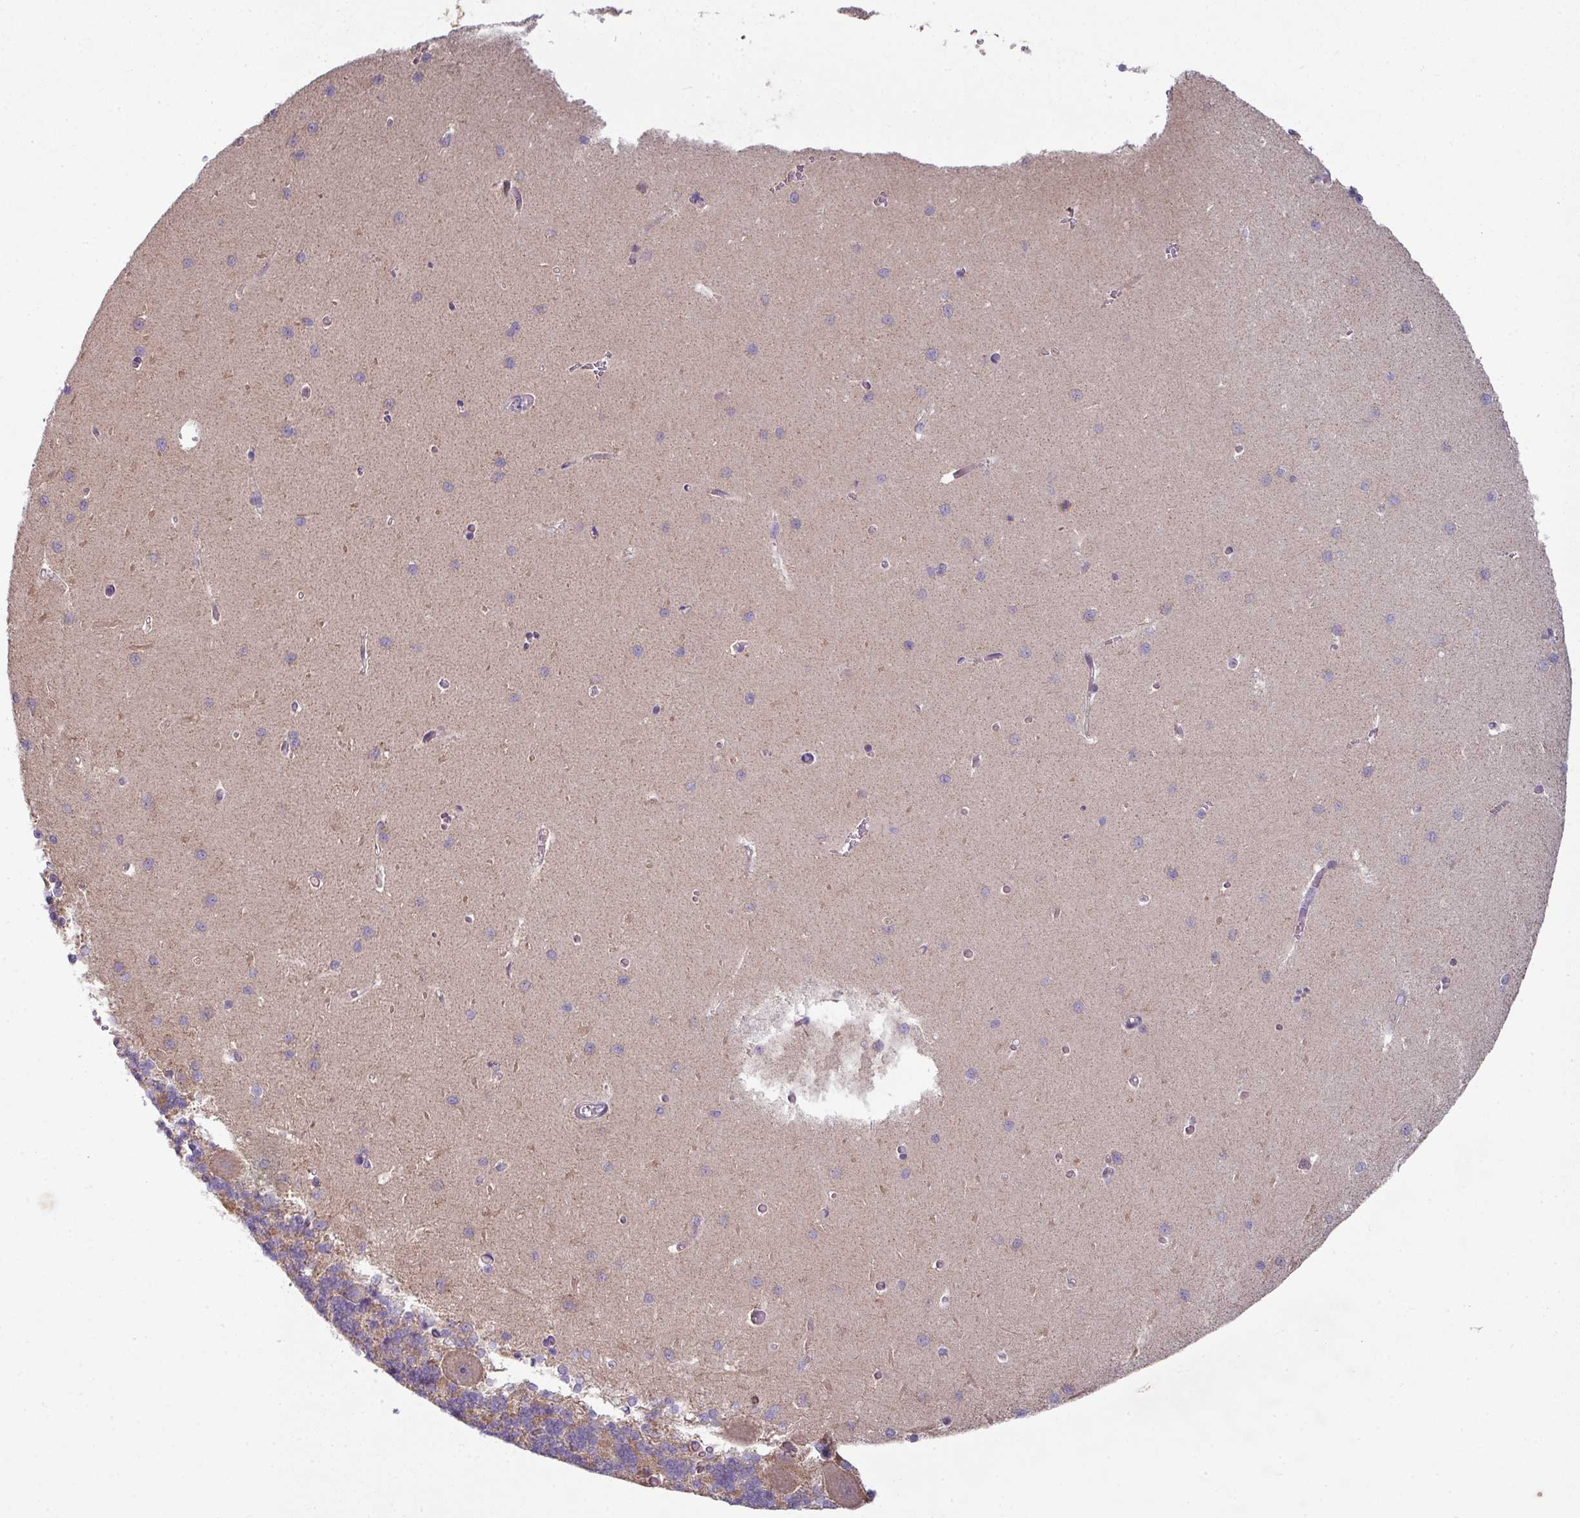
{"staining": {"intensity": "moderate", "quantity": "25%-75%", "location": "cytoplasmic/membranous"}, "tissue": "cerebellum", "cell_type": "Cells in granular layer", "image_type": "normal", "snomed": [{"axis": "morphology", "description": "Normal tissue, NOS"}, {"axis": "topography", "description": "Cerebellum"}], "caption": "Cells in granular layer exhibit medium levels of moderate cytoplasmic/membranous staining in approximately 25%-75% of cells in unremarkable cerebellum.", "gene": "LRRC9", "patient": {"sex": "male", "age": 37}}